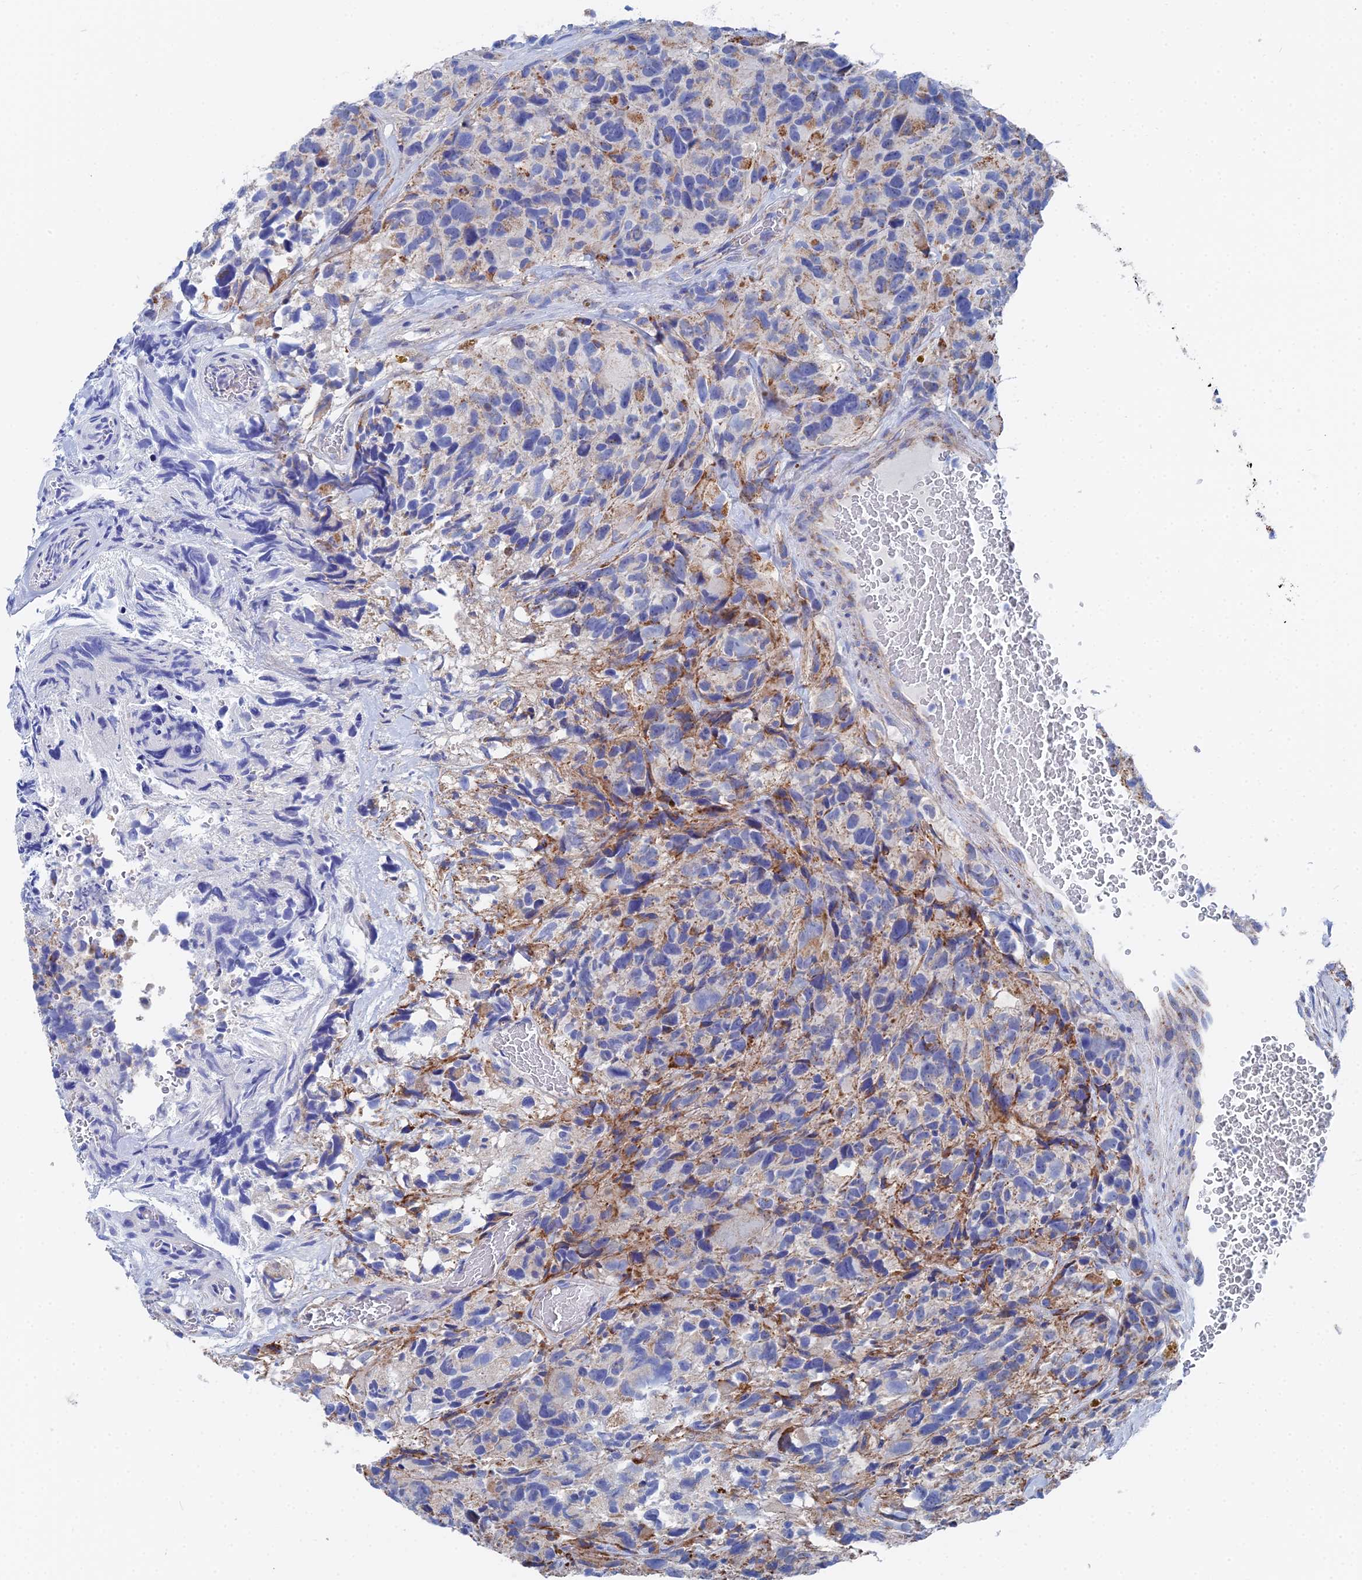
{"staining": {"intensity": "negative", "quantity": "none", "location": "none"}, "tissue": "glioma", "cell_type": "Tumor cells", "image_type": "cancer", "snomed": [{"axis": "morphology", "description": "Glioma, malignant, High grade"}, {"axis": "topography", "description": "Brain"}], "caption": "This is an immunohistochemistry micrograph of malignant glioma (high-grade). There is no staining in tumor cells.", "gene": "IFT80", "patient": {"sex": "male", "age": 69}}